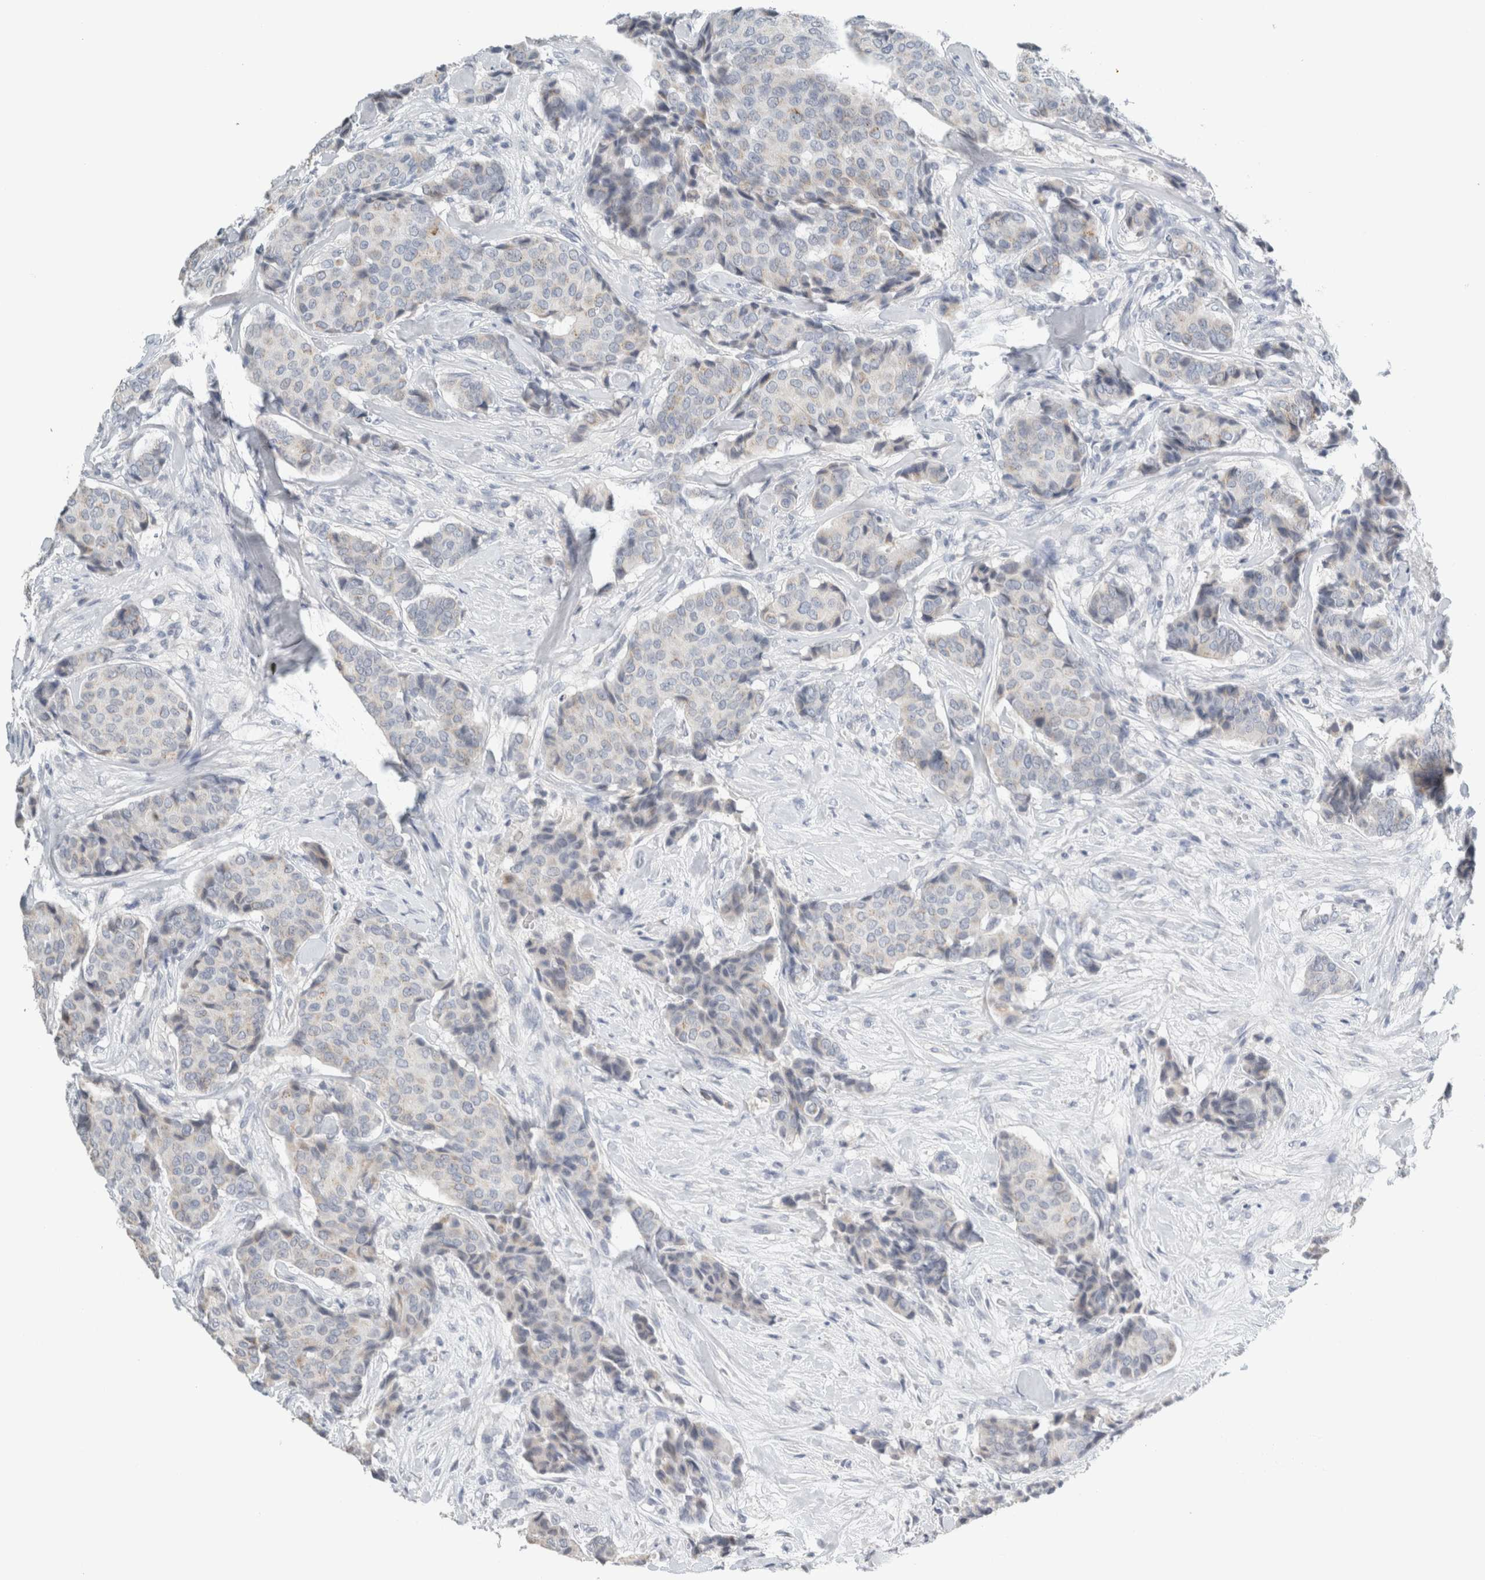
{"staining": {"intensity": "weak", "quantity": "<25%", "location": "cytoplasmic/membranous"}, "tissue": "breast cancer", "cell_type": "Tumor cells", "image_type": "cancer", "snomed": [{"axis": "morphology", "description": "Duct carcinoma"}, {"axis": "topography", "description": "Breast"}], "caption": "Breast cancer (invasive ductal carcinoma) was stained to show a protein in brown. There is no significant positivity in tumor cells. Nuclei are stained in blue.", "gene": "CRAT", "patient": {"sex": "female", "age": 75}}